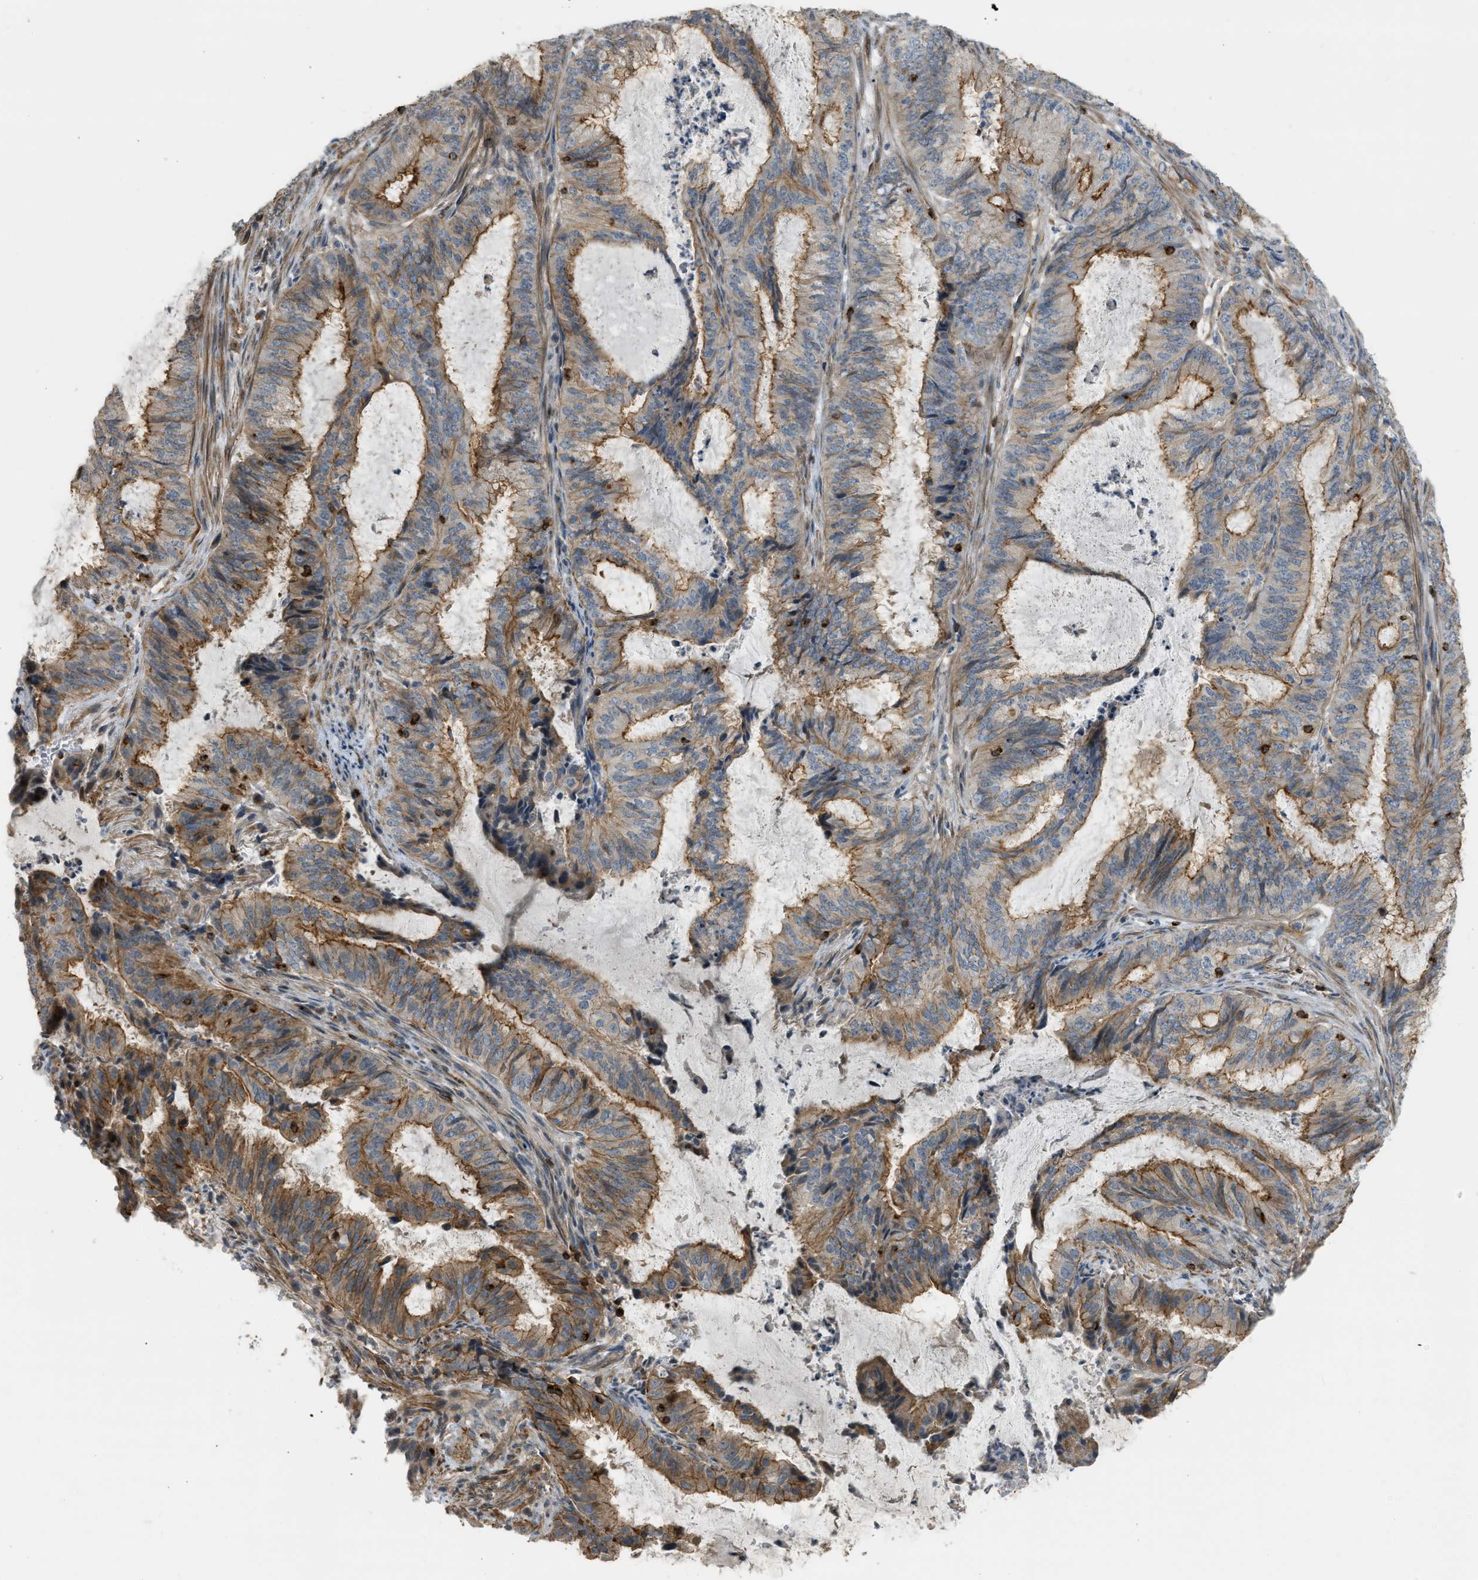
{"staining": {"intensity": "moderate", "quantity": ">75%", "location": "cytoplasmic/membranous"}, "tissue": "endometrial cancer", "cell_type": "Tumor cells", "image_type": "cancer", "snomed": [{"axis": "morphology", "description": "Adenocarcinoma, NOS"}, {"axis": "topography", "description": "Endometrium"}], "caption": "An IHC image of tumor tissue is shown. Protein staining in brown shows moderate cytoplasmic/membranous positivity in endometrial adenocarcinoma within tumor cells.", "gene": "KIAA1671", "patient": {"sex": "female", "age": 51}}